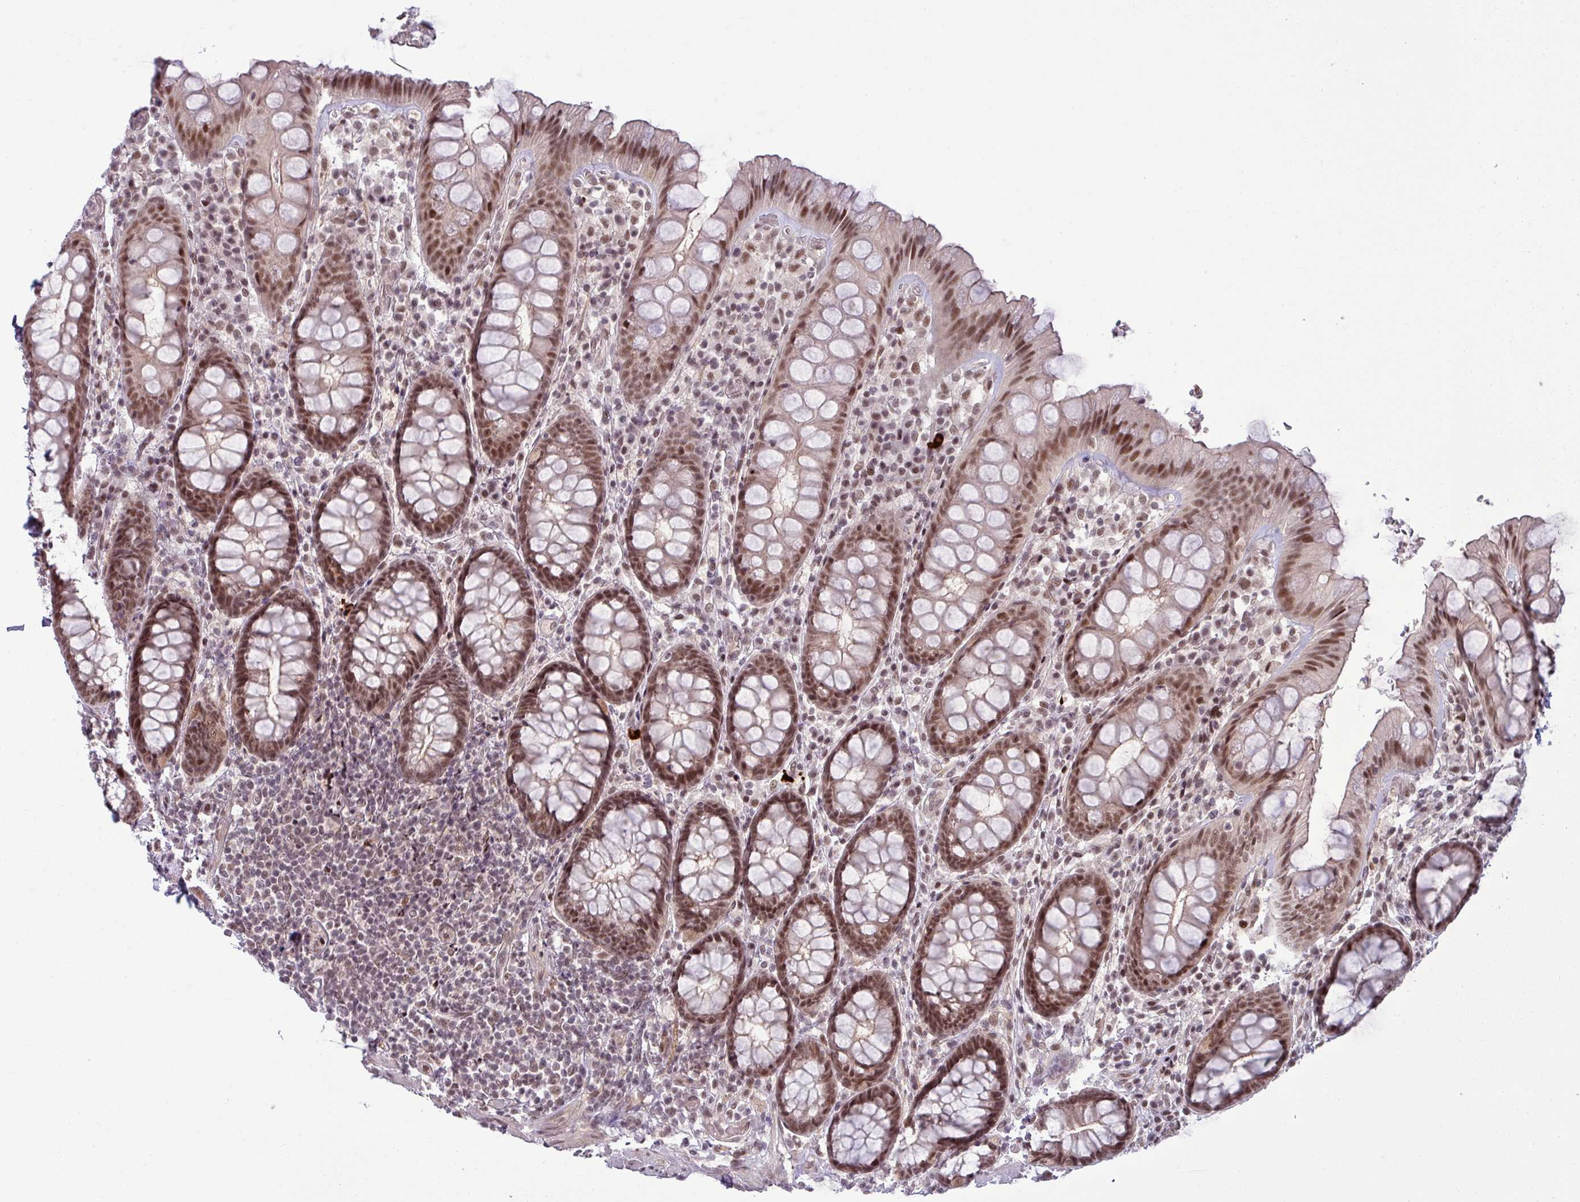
{"staining": {"intensity": "moderate", "quantity": ">75%", "location": "nuclear"}, "tissue": "rectum", "cell_type": "Glandular cells", "image_type": "normal", "snomed": [{"axis": "morphology", "description": "Normal tissue, NOS"}, {"axis": "topography", "description": "Rectum"}], "caption": "Immunohistochemical staining of normal rectum shows moderate nuclear protein positivity in approximately >75% of glandular cells.", "gene": "PTPN20", "patient": {"sex": "male", "age": 83}}